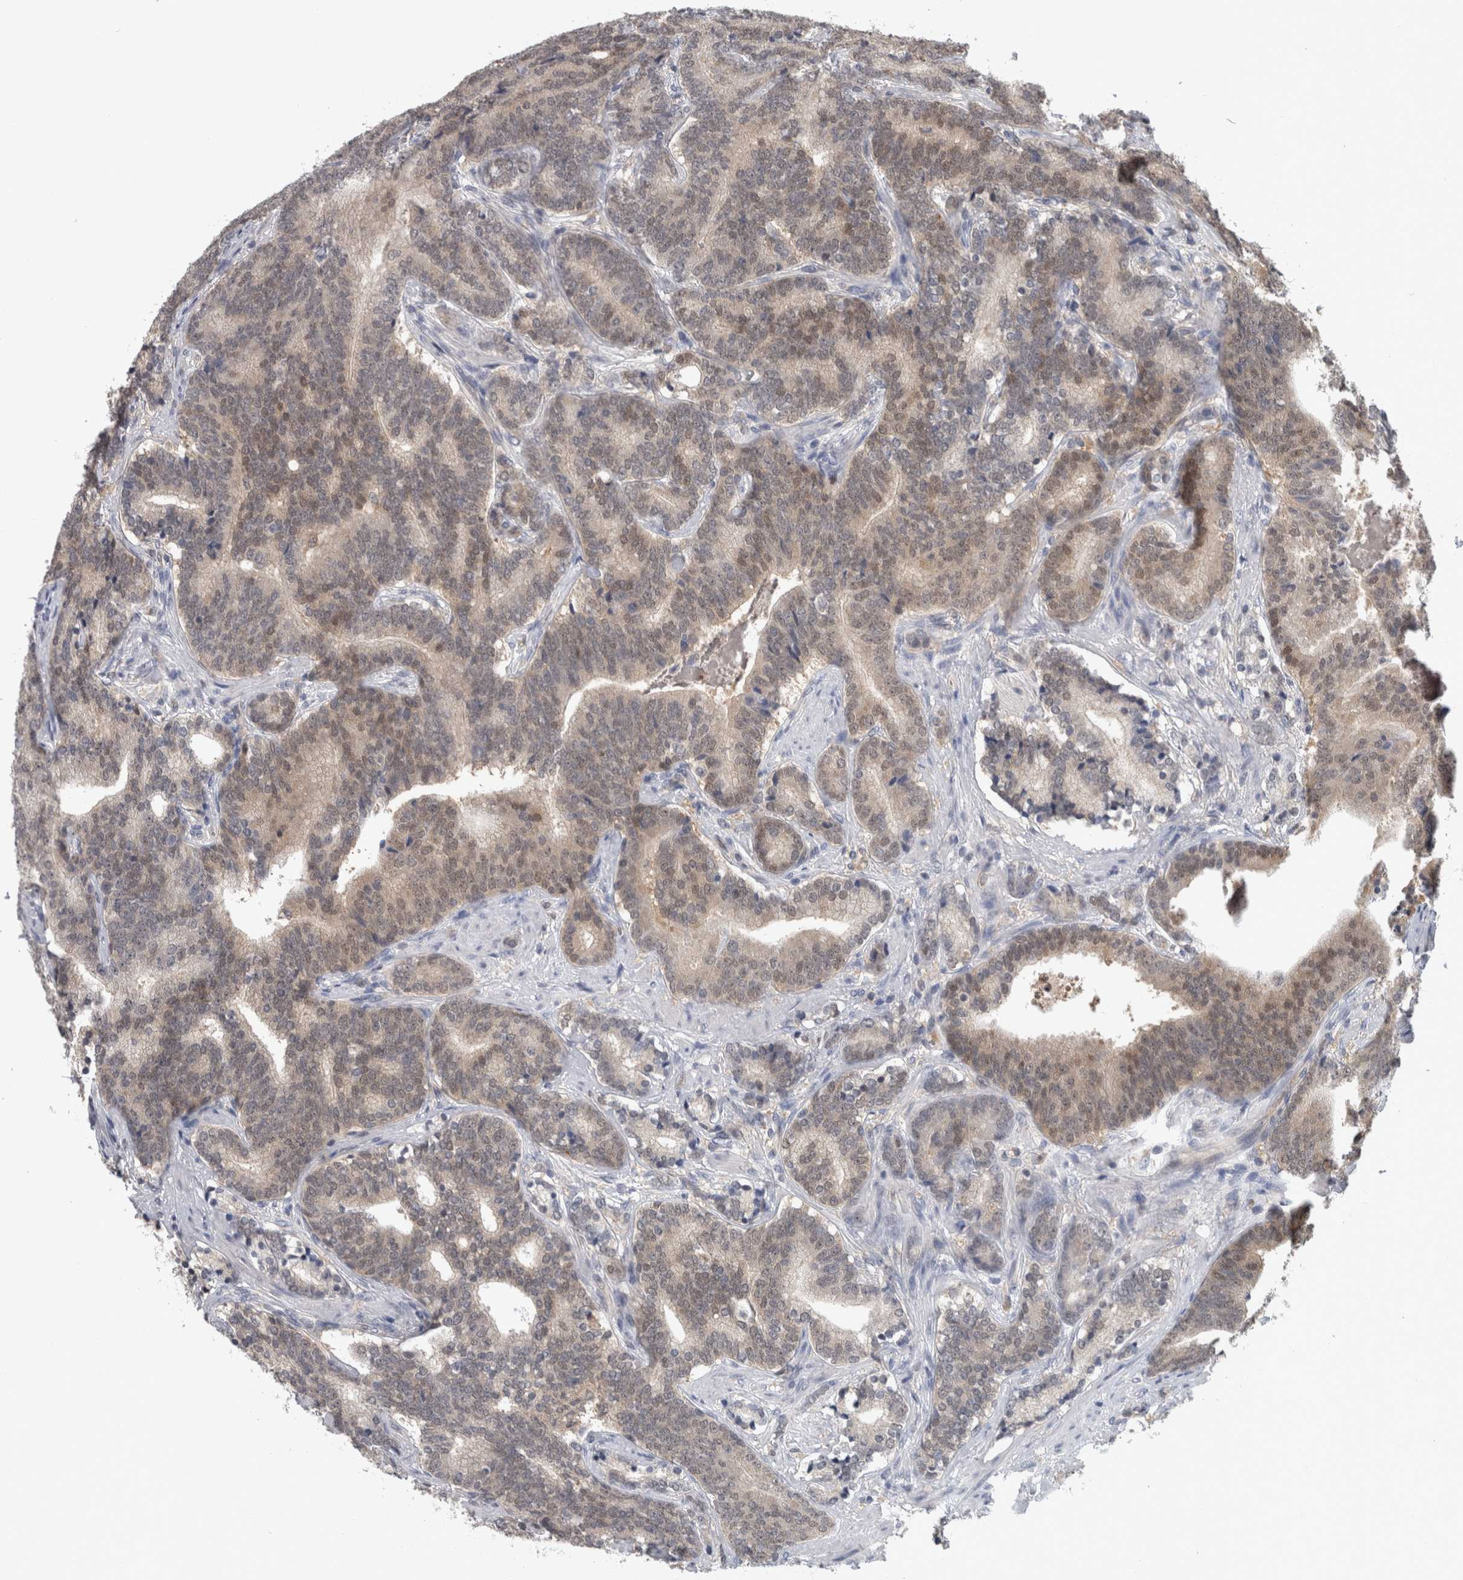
{"staining": {"intensity": "weak", "quantity": "25%-75%", "location": "cytoplasmic/membranous,nuclear"}, "tissue": "prostate cancer", "cell_type": "Tumor cells", "image_type": "cancer", "snomed": [{"axis": "morphology", "description": "Adenocarcinoma, High grade"}, {"axis": "topography", "description": "Prostate"}], "caption": "Protein staining shows weak cytoplasmic/membranous and nuclear staining in approximately 25%-75% of tumor cells in prostate cancer (high-grade adenocarcinoma).", "gene": "NAPRT", "patient": {"sex": "male", "age": 55}}